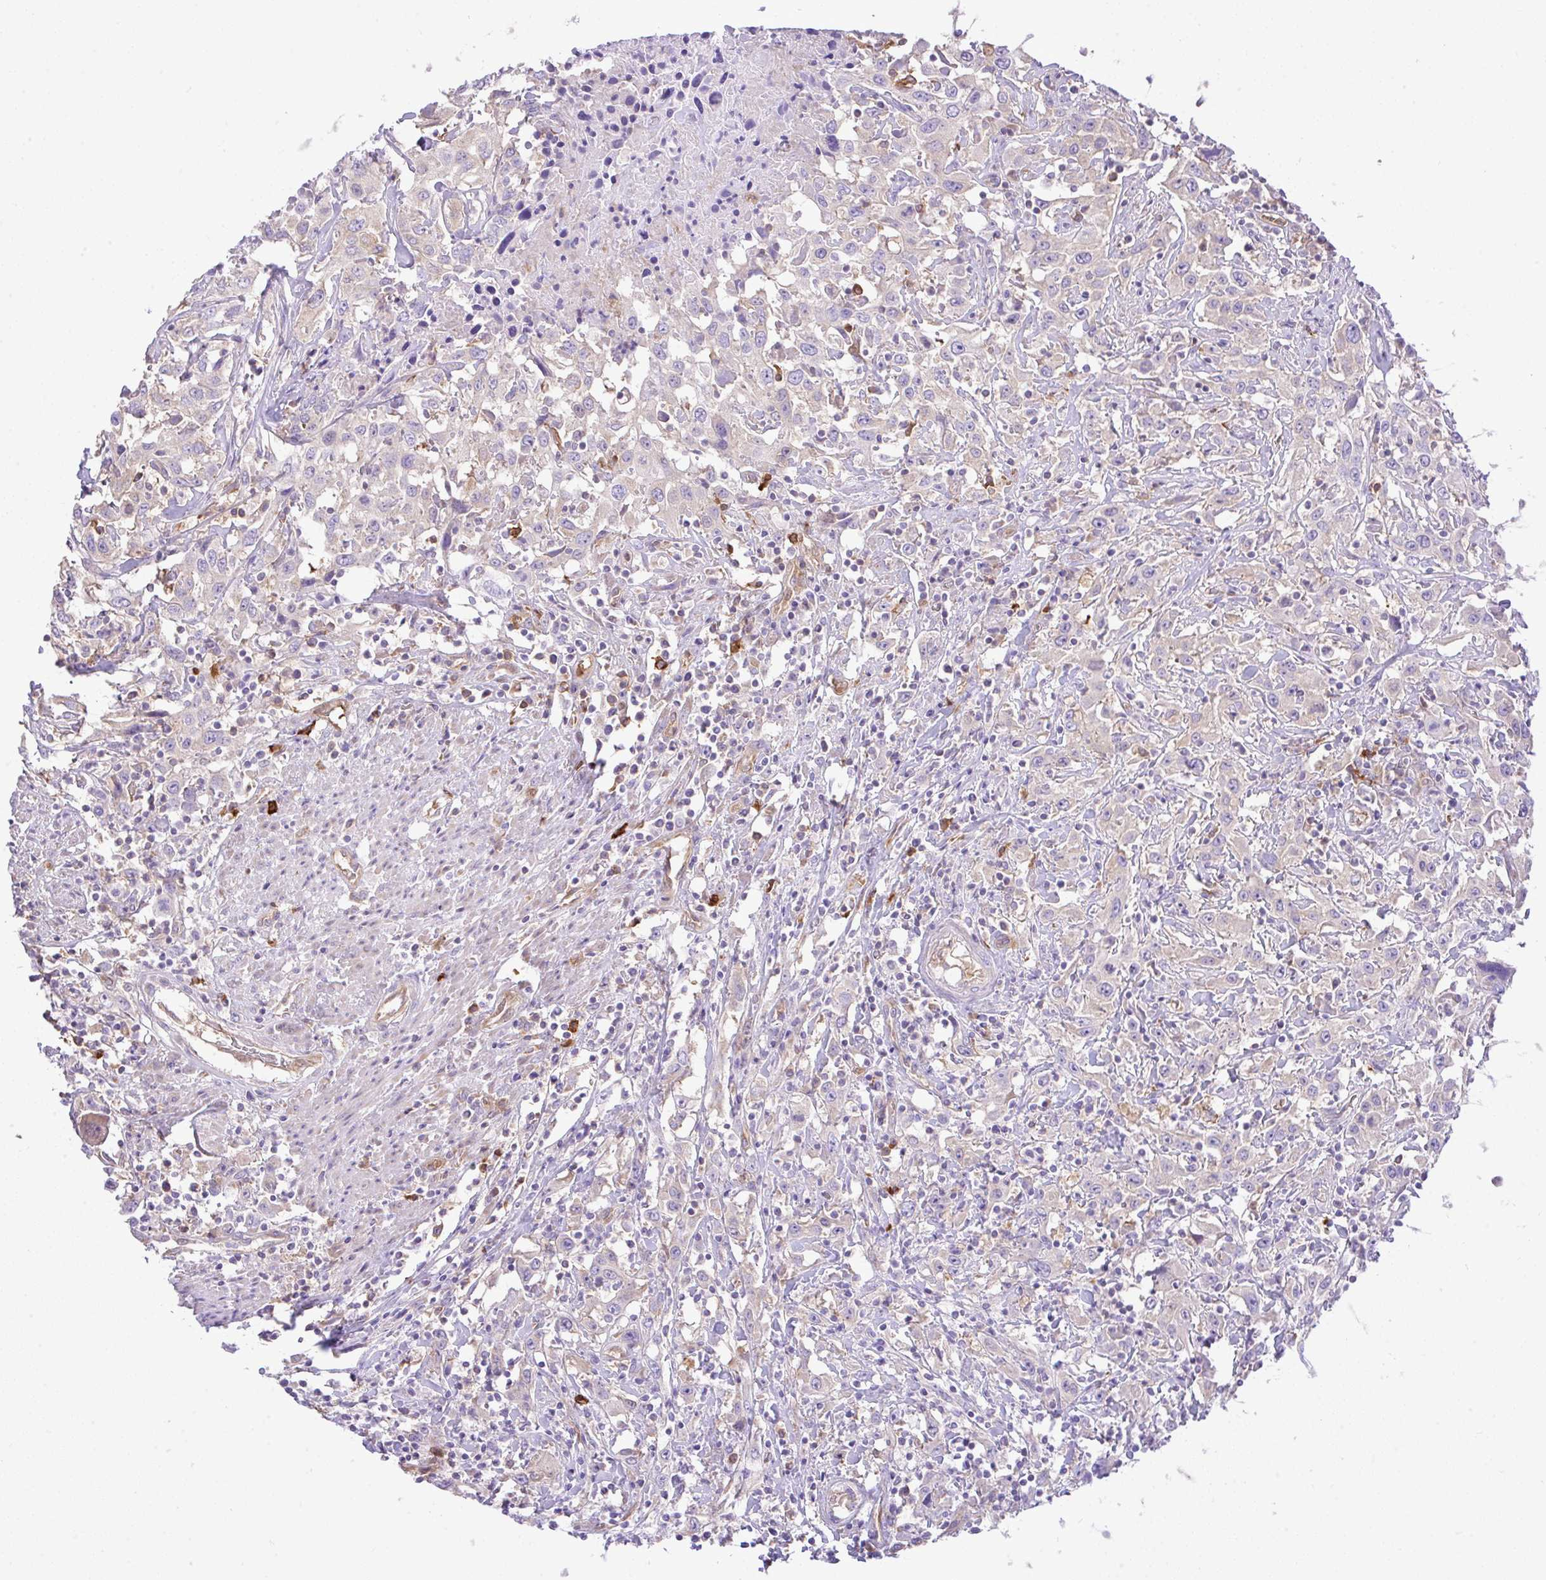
{"staining": {"intensity": "negative", "quantity": "none", "location": "none"}, "tissue": "urothelial cancer", "cell_type": "Tumor cells", "image_type": "cancer", "snomed": [{"axis": "morphology", "description": "Urothelial carcinoma, High grade"}, {"axis": "topography", "description": "Urinary bladder"}], "caption": "The histopathology image exhibits no significant staining in tumor cells of urothelial cancer. Nuclei are stained in blue.", "gene": "EEF1A2", "patient": {"sex": "male", "age": 61}}